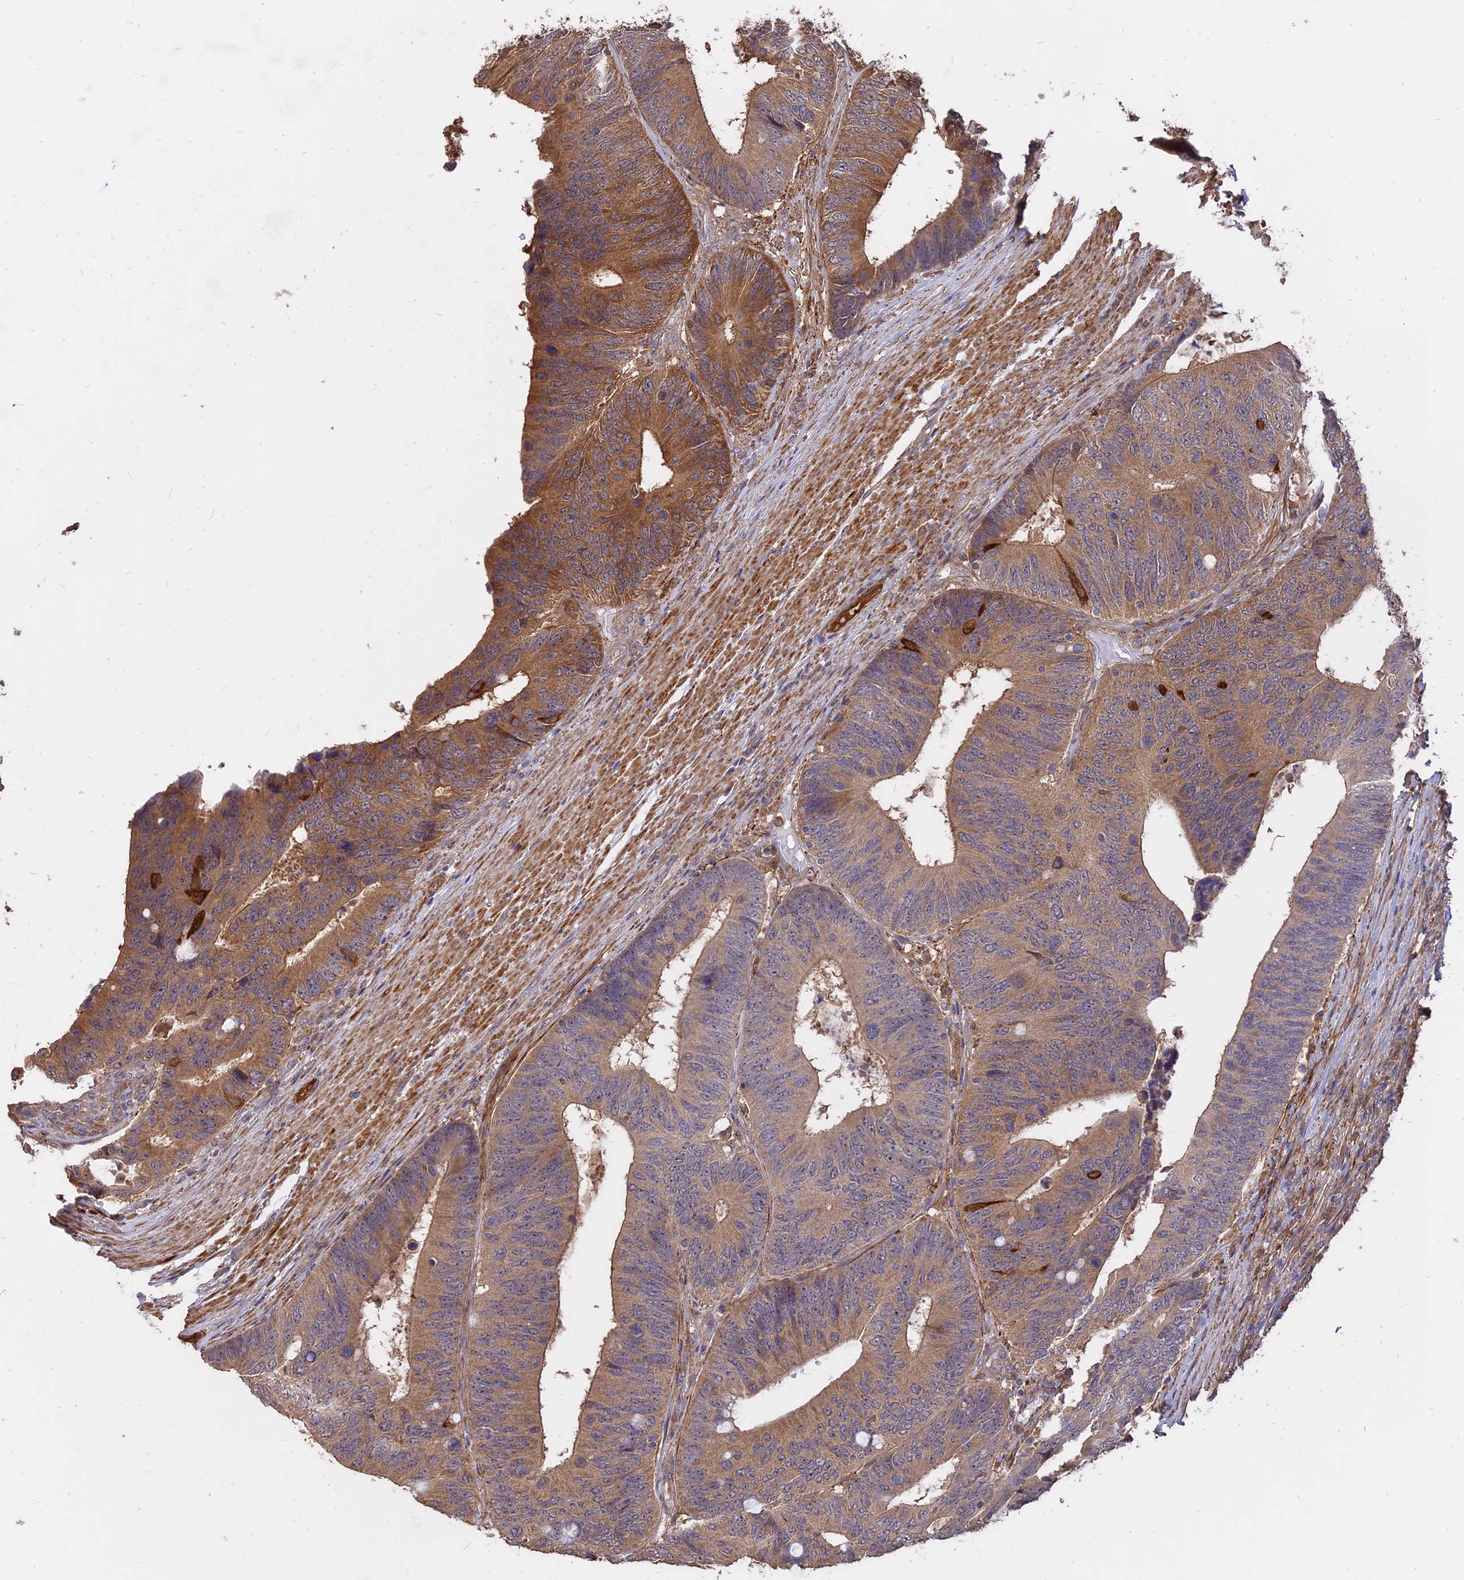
{"staining": {"intensity": "moderate", "quantity": ">75%", "location": "cytoplasmic/membranous"}, "tissue": "colorectal cancer", "cell_type": "Tumor cells", "image_type": "cancer", "snomed": [{"axis": "morphology", "description": "Adenocarcinoma, NOS"}, {"axis": "topography", "description": "Colon"}], "caption": "Immunohistochemistry (IHC) histopathology image of colorectal adenocarcinoma stained for a protein (brown), which demonstrates medium levels of moderate cytoplasmic/membranous positivity in about >75% of tumor cells.", "gene": "SAC3D1", "patient": {"sex": "male", "age": 87}}